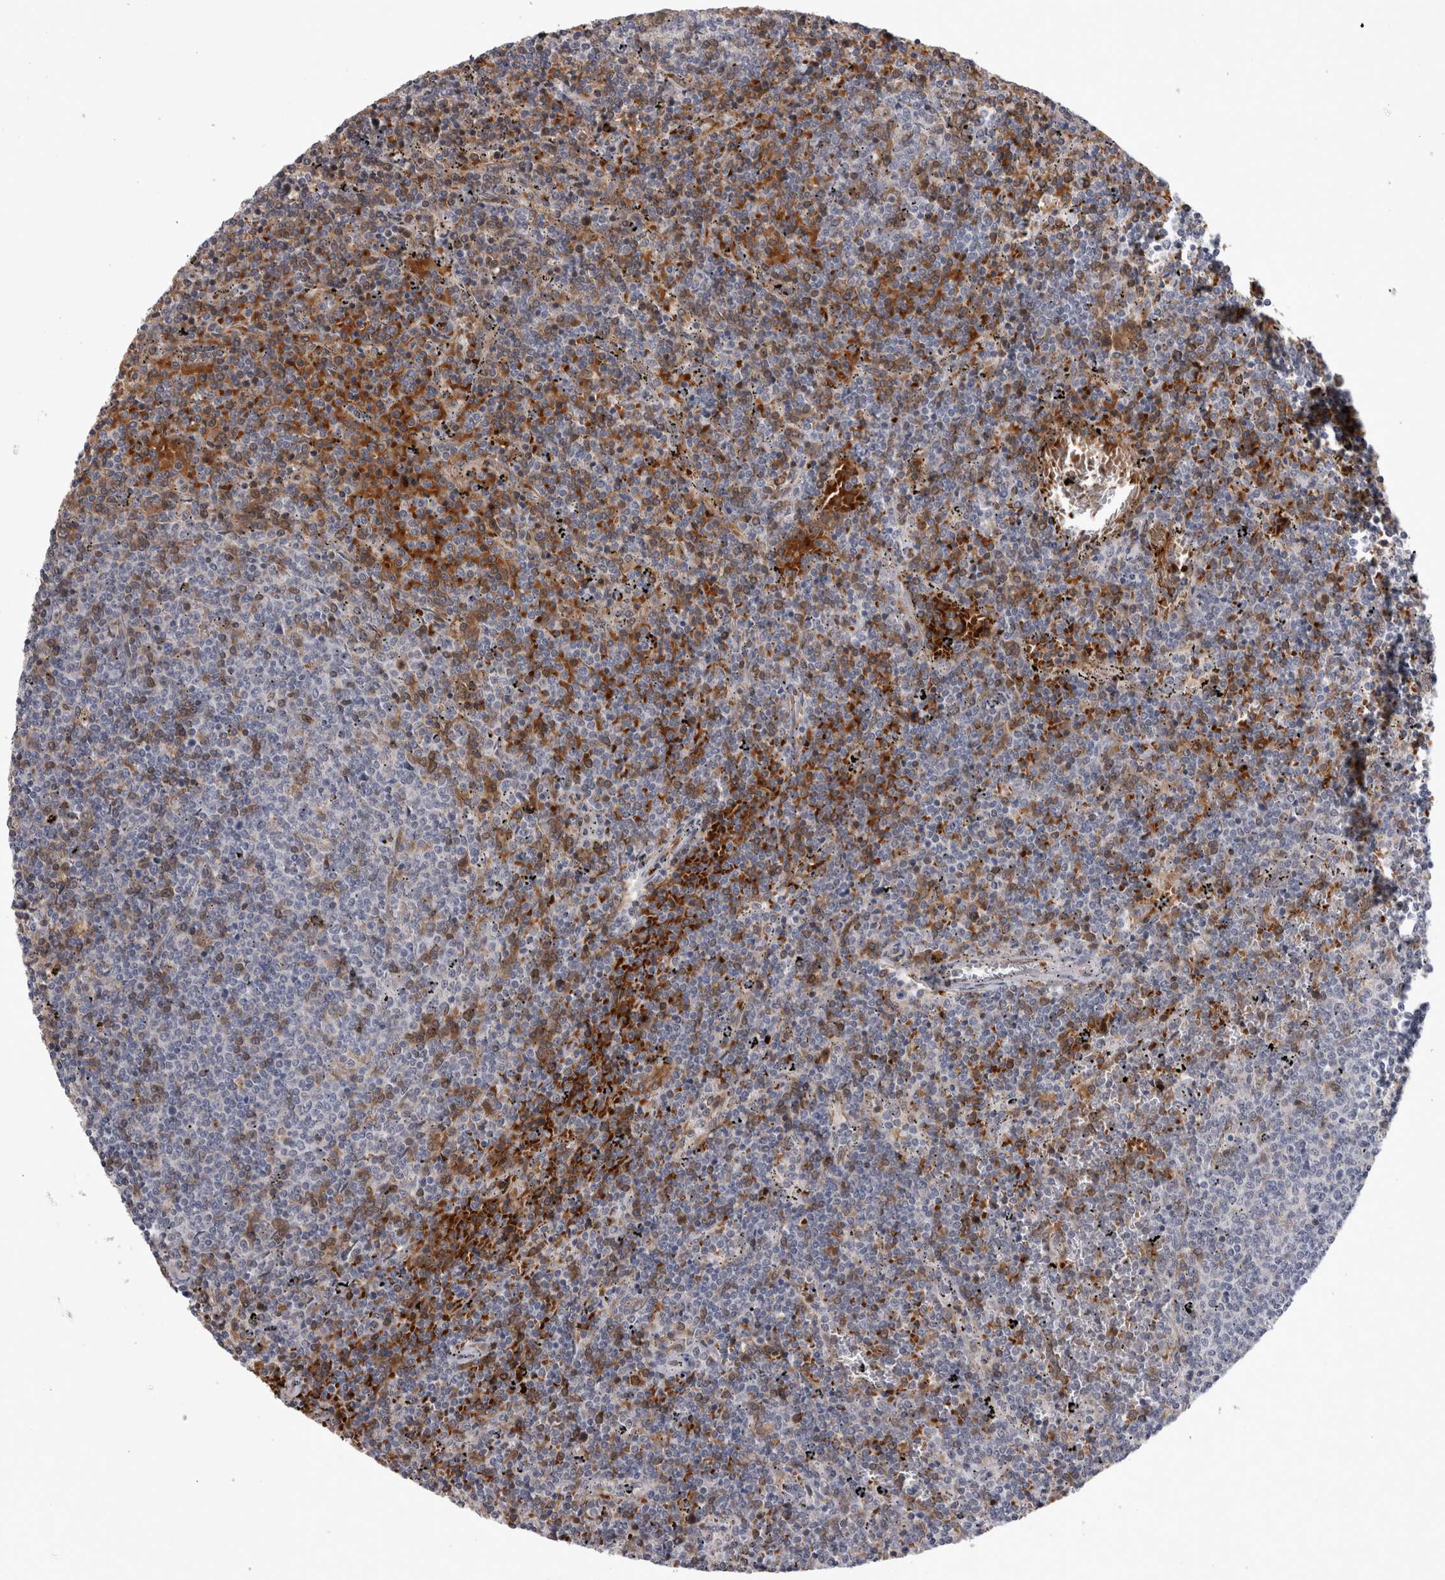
{"staining": {"intensity": "negative", "quantity": "none", "location": "none"}, "tissue": "lymphoma", "cell_type": "Tumor cells", "image_type": "cancer", "snomed": [{"axis": "morphology", "description": "Malignant lymphoma, non-Hodgkin's type, Low grade"}, {"axis": "topography", "description": "Spleen"}], "caption": "Lymphoma stained for a protein using immunohistochemistry (IHC) displays no staining tumor cells.", "gene": "PEBP4", "patient": {"sex": "female", "age": 50}}